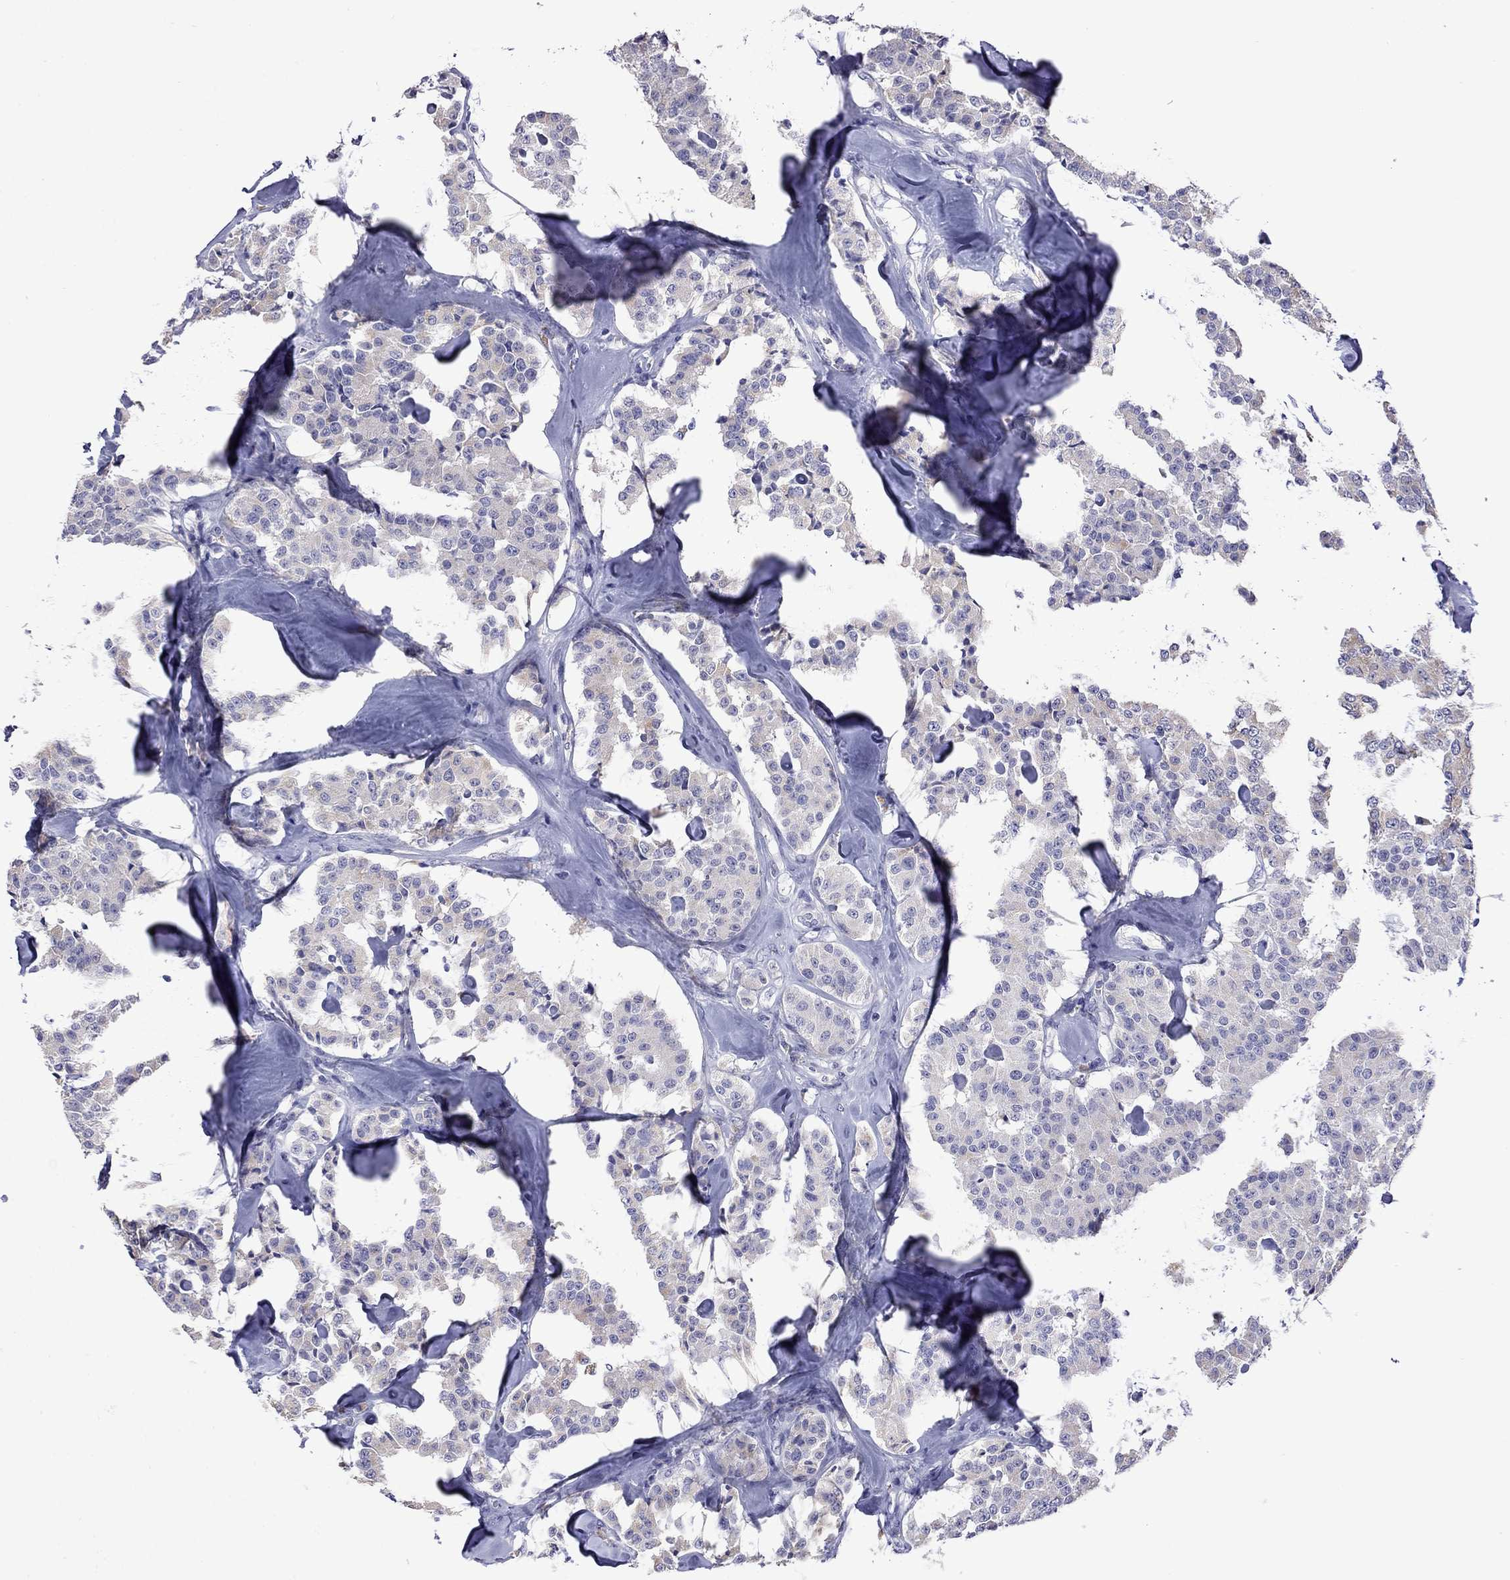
{"staining": {"intensity": "negative", "quantity": "none", "location": "none"}, "tissue": "carcinoid", "cell_type": "Tumor cells", "image_type": "cancer", "snomed": [{"axis": "morphology", "description": "Carcinoid, malignant, NOS"}, {"axis": "topography", "description": "Pancreas"}], "caption": "Carcinoid (malignant) stained for a protein using IHC exhibits no staining tumor cells.", "gene": "STAR", "patient": {"sex": "male", "age": 41}}